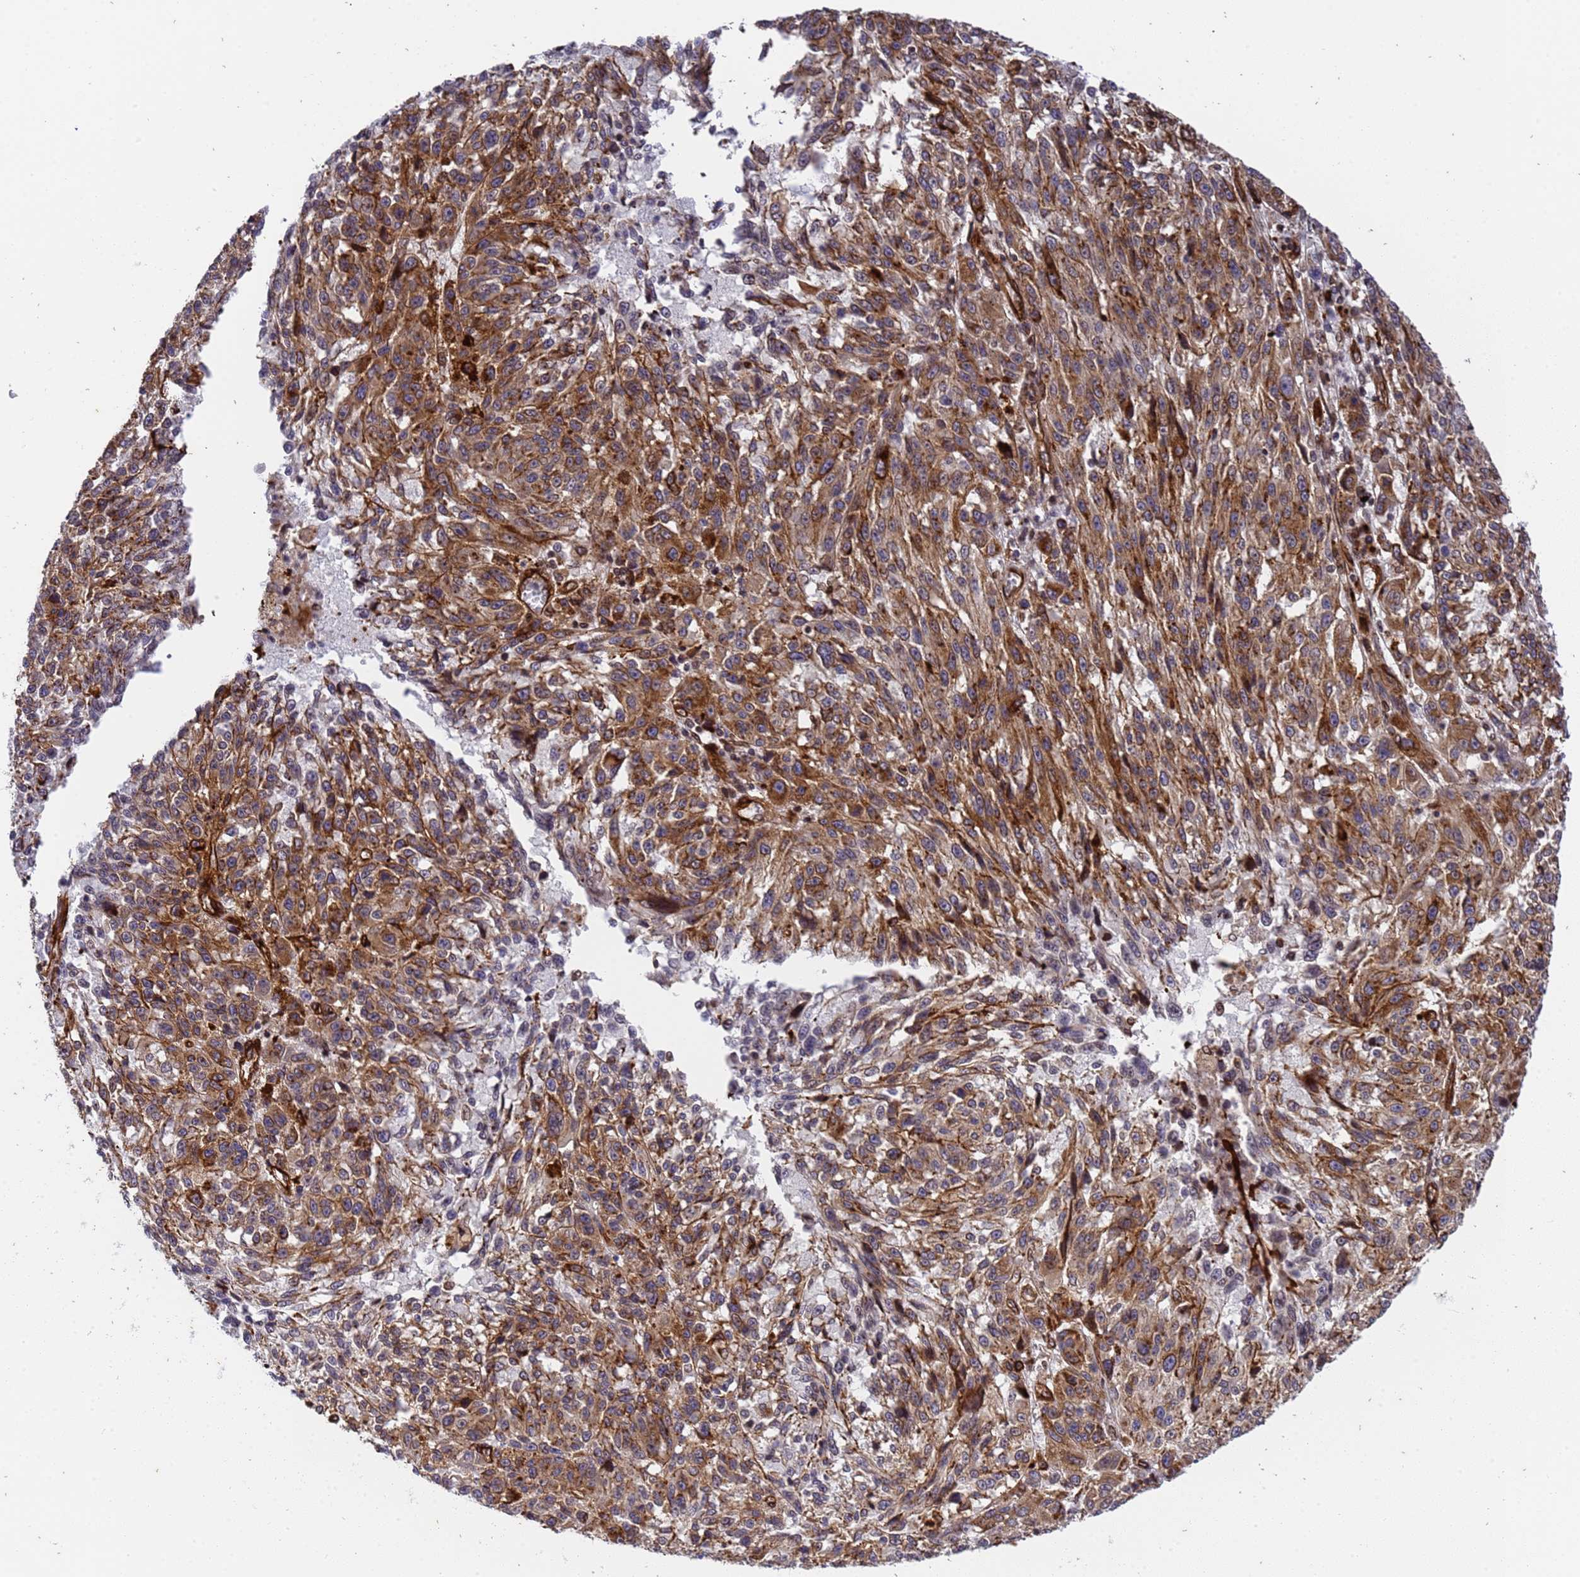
{"staining": {"intensity": "strong", "quantity": ">75%", "location": "cytoplasmic/membranous"}, "tissue": "melanoma", "cell_type": "Tumor cells", "image_type": "cancer", "snomed": [{"axis": "morphology", "description": "Malignant melanoma, NOS"}, {"axis": "topography", "description": "Skin"}], "caption": "A high-resolution photomicrograph shows immunohistochemistry staining of melanoma, which exhibits strong cytoplasmic/membranous staining in approximately >75% of tumor cells. The staining was performed using DAB to visualize the protein expression in brown, while the nuclei were stained in blue with hematoxylin (Magnification: 20x).", "gene": "IGFBP7", "patient": {"sex": "male", "age": 53}}